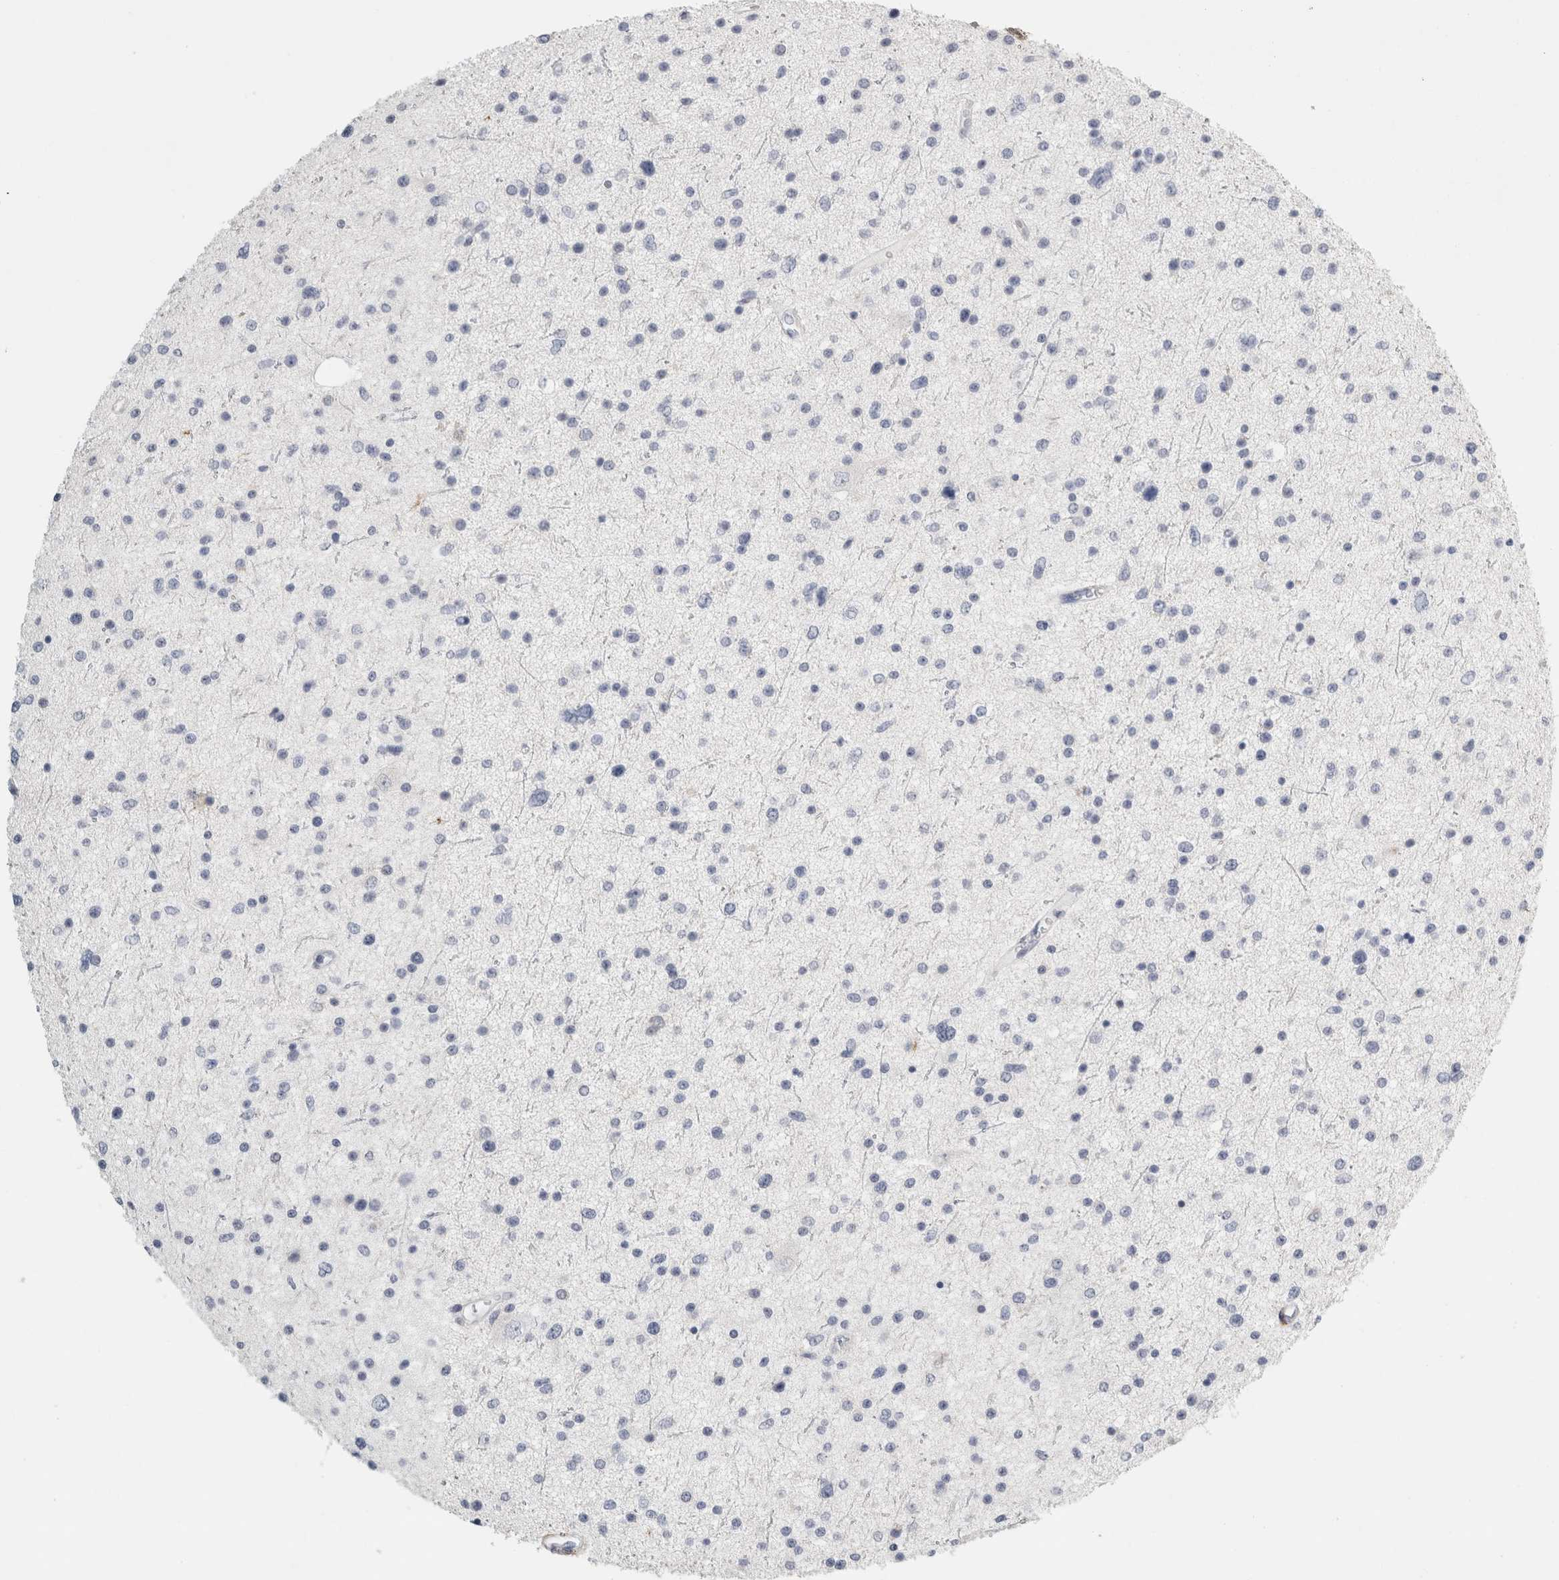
{"staining": {"intensity": "negative", "quantity": "none", "location": "none"}, "tissue": "glioma", "cell_type": "Tumor cells", "image_type": "cancer", "snomed": [{"axis": "morphology", "description": "Glioma, malignant, Low grade"}, {"axis": "topography", "description": "Brain"}], "caption": "Protein analysis of malignant low-grade glioma exhibits no significant staining in tumor cells. Brightfield microscopy of IHC stained with DAB (brown) and hematoxylin (blue), captured at high magnification.", "gene": "P2RY2", "patient": {"sex": "female", "age": 37}}